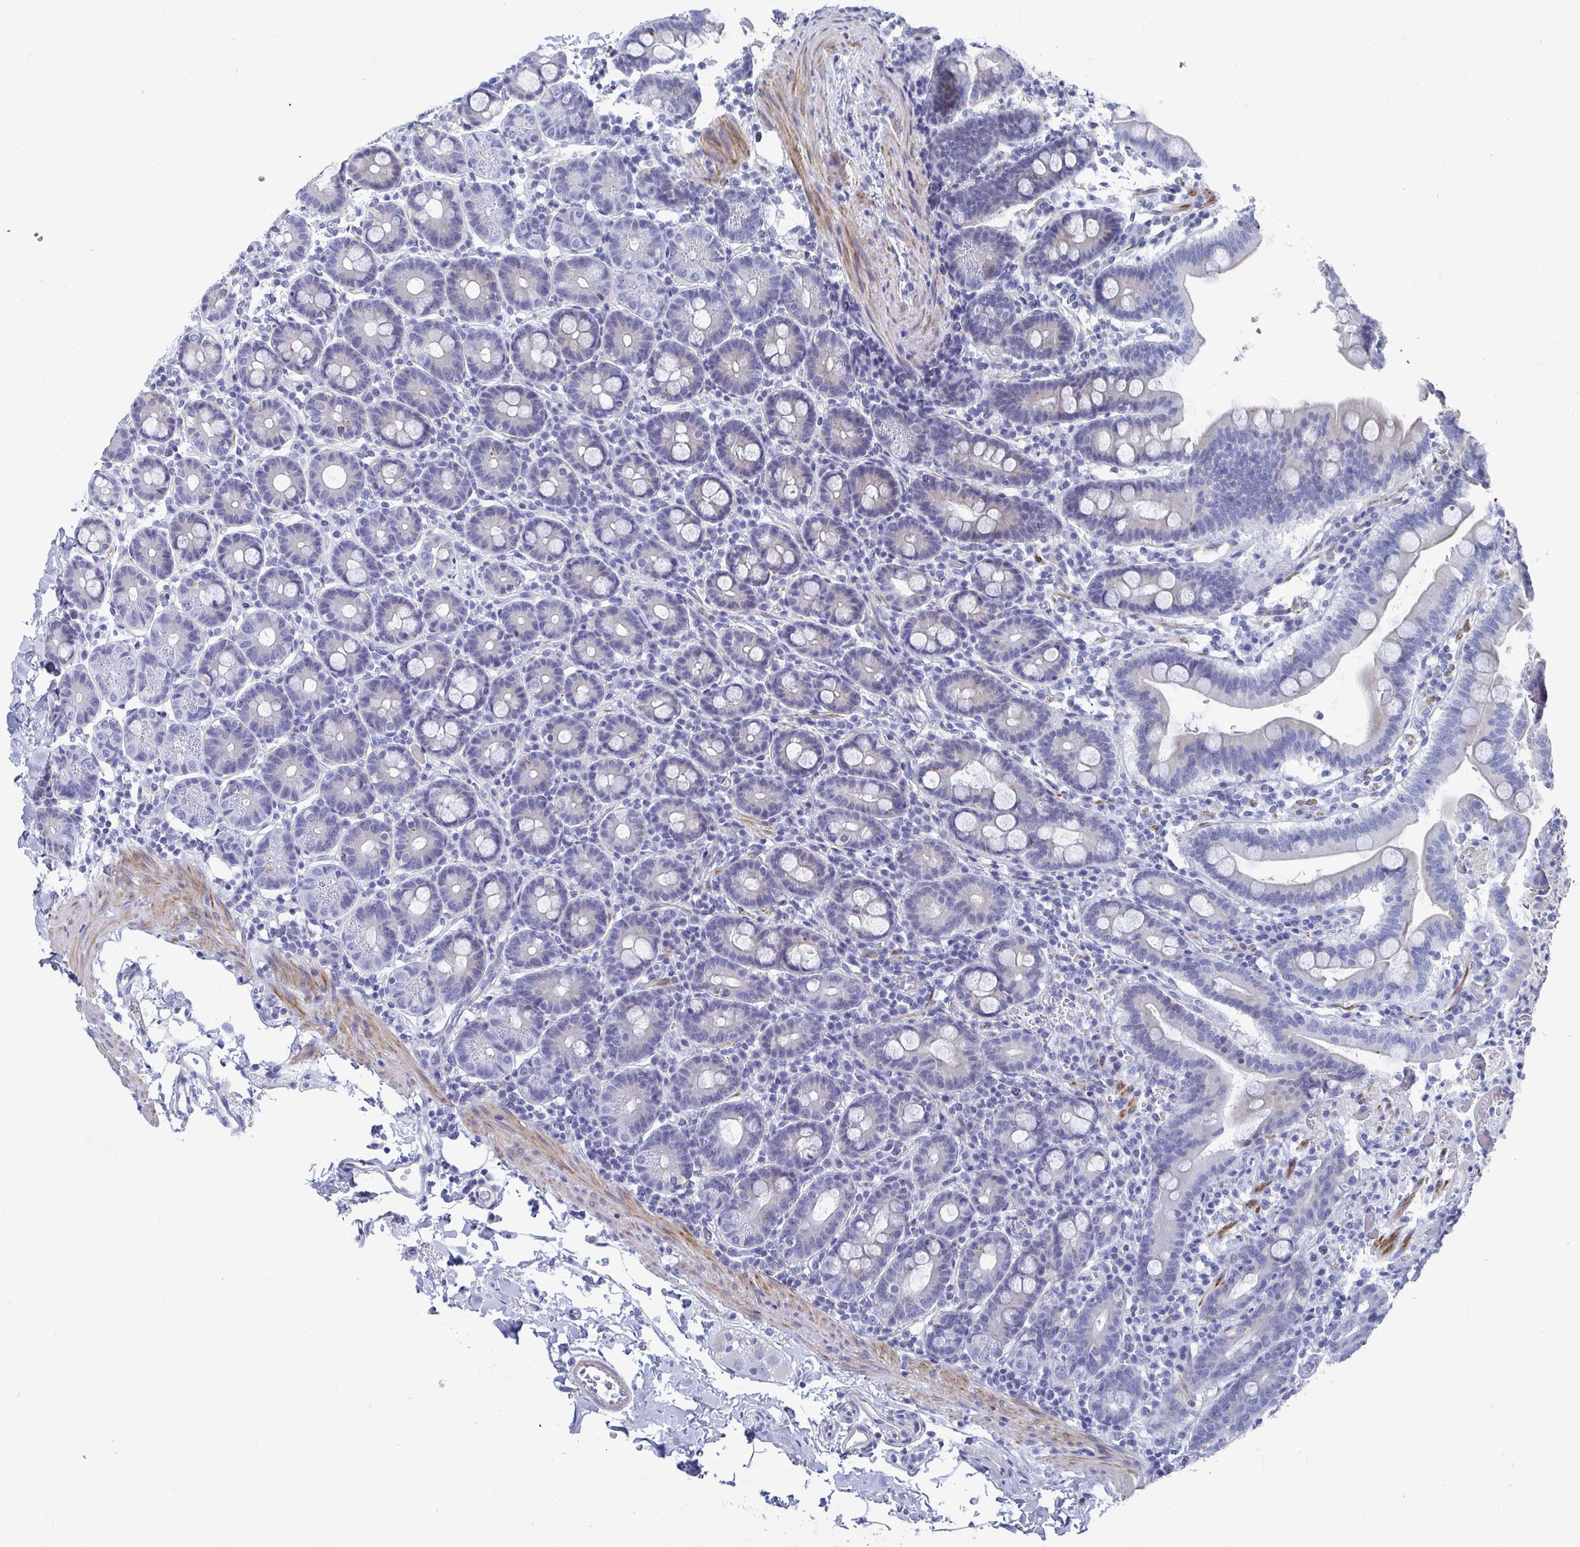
{"staining": {"intensity": "negative", "quantity": "none", "location": "none"}, "tissue": "duodenum", "cell_type": "Glandular cells", "image_type": "normal", "snomed": [{"axis": "morphology", "description": "Normal tissue, NOS"}, {"axis": "topography", "description": "Pancreas"}, {"axis": "topography", "description": "Duodenum"}], "caption": "High power microscopy photomicrograph of an IHC micrograph of benign duodenum, revealing no significant expression in glandular cells. Nuclei are stained in blue.", "gene": "ZFP82", "patient": {"sex": "male", "age": 59}}